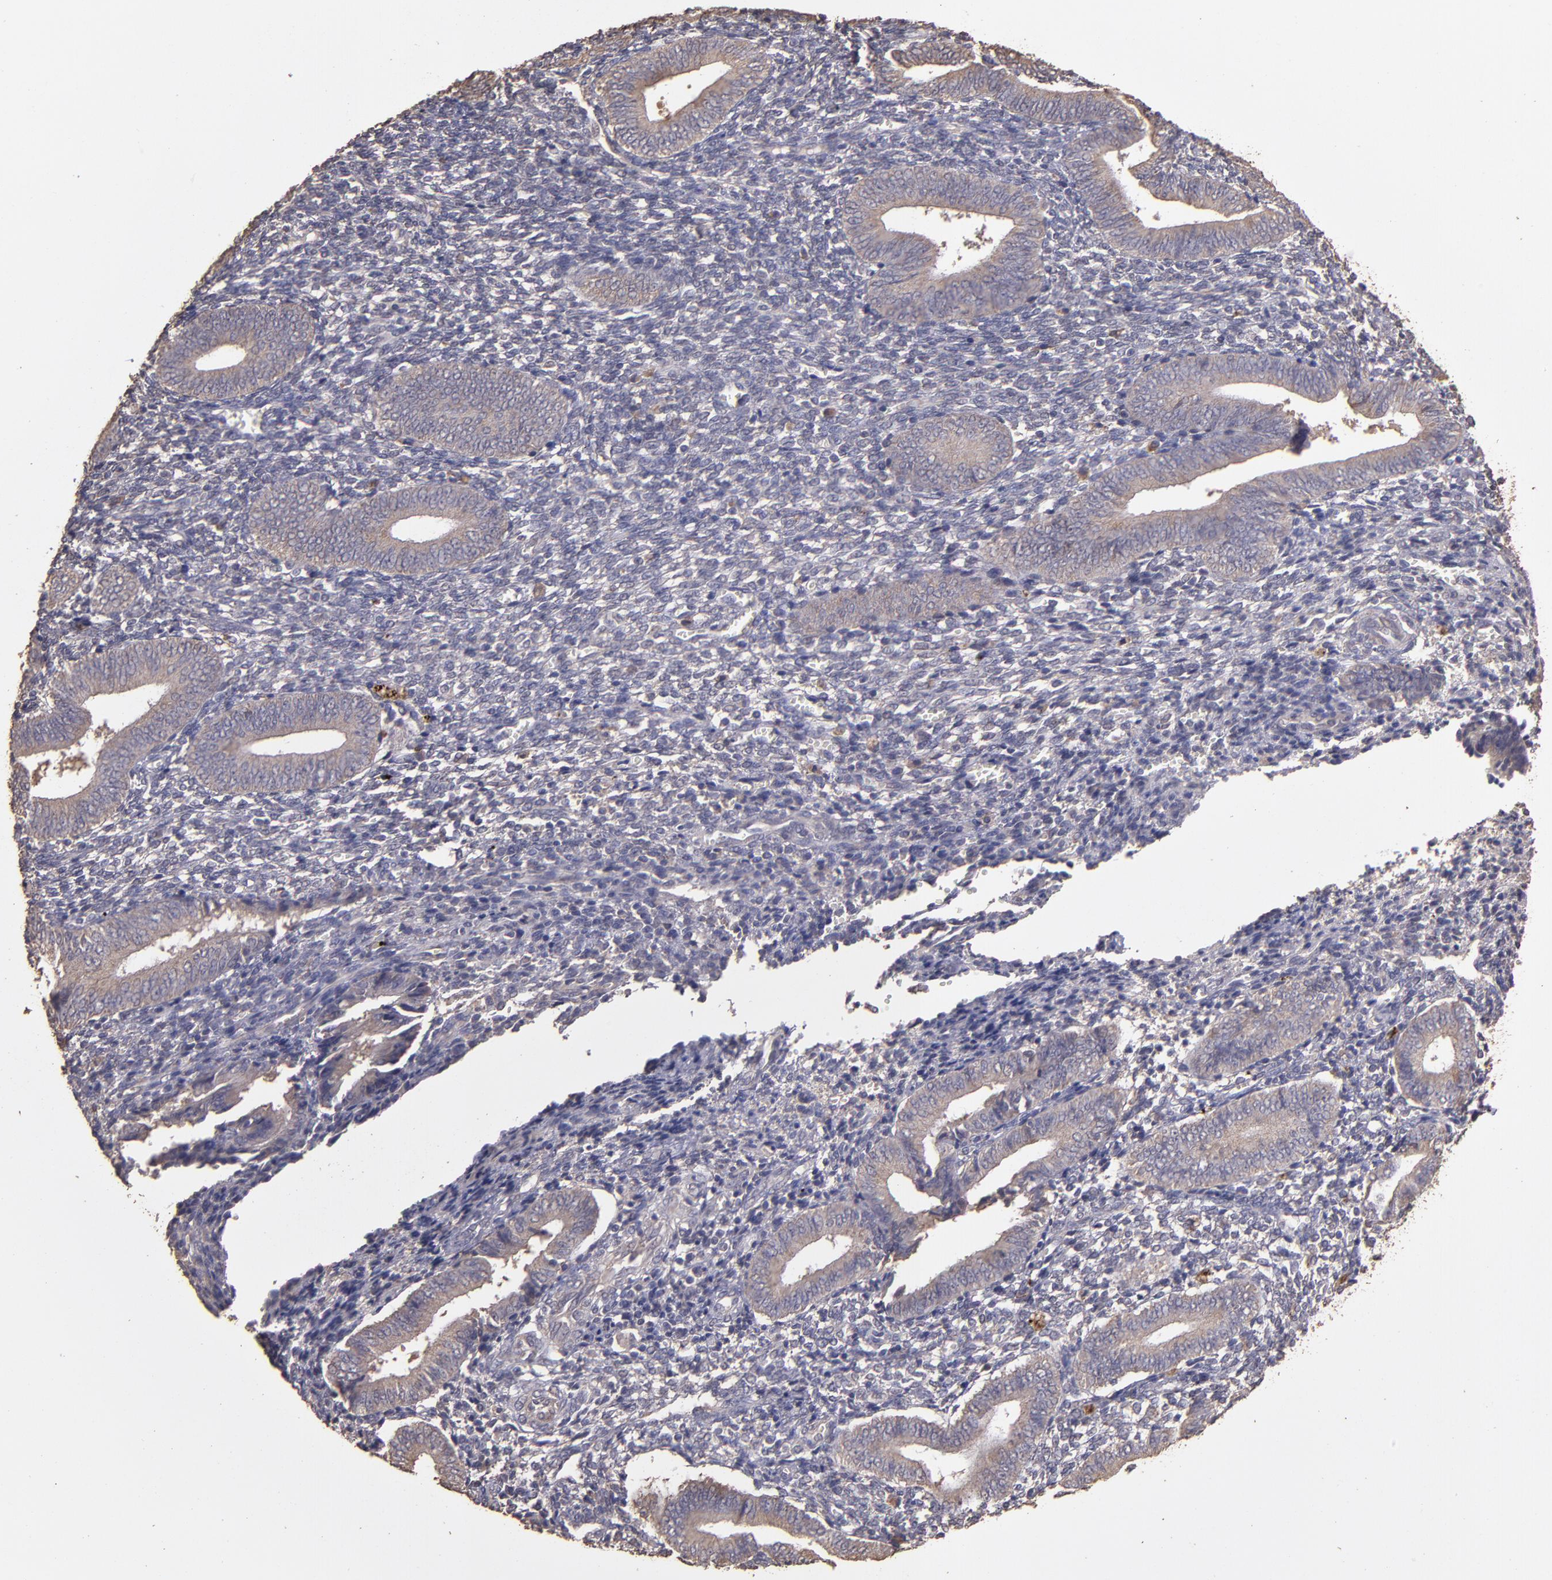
{"staining": {"intensity": "negative", "quantity": "none", "location": "none"}, "tissue": "endometrium", "cell_type": "Cells in endometrial stroma", "image_type": "normal", "snomed": [{"axis": "morphology", "description": "Normal tissue, NOS"}, {"axis": "topography", "description": "Uterus"}, {"axis": "topography", "description": "Endometrium"}], "caption": "Micrograph shows no protein positivity in cells in endometrial stroma of normal endometrium.", "gene": "HECTD1", "patient": {"sex": "female", "age": 33}}